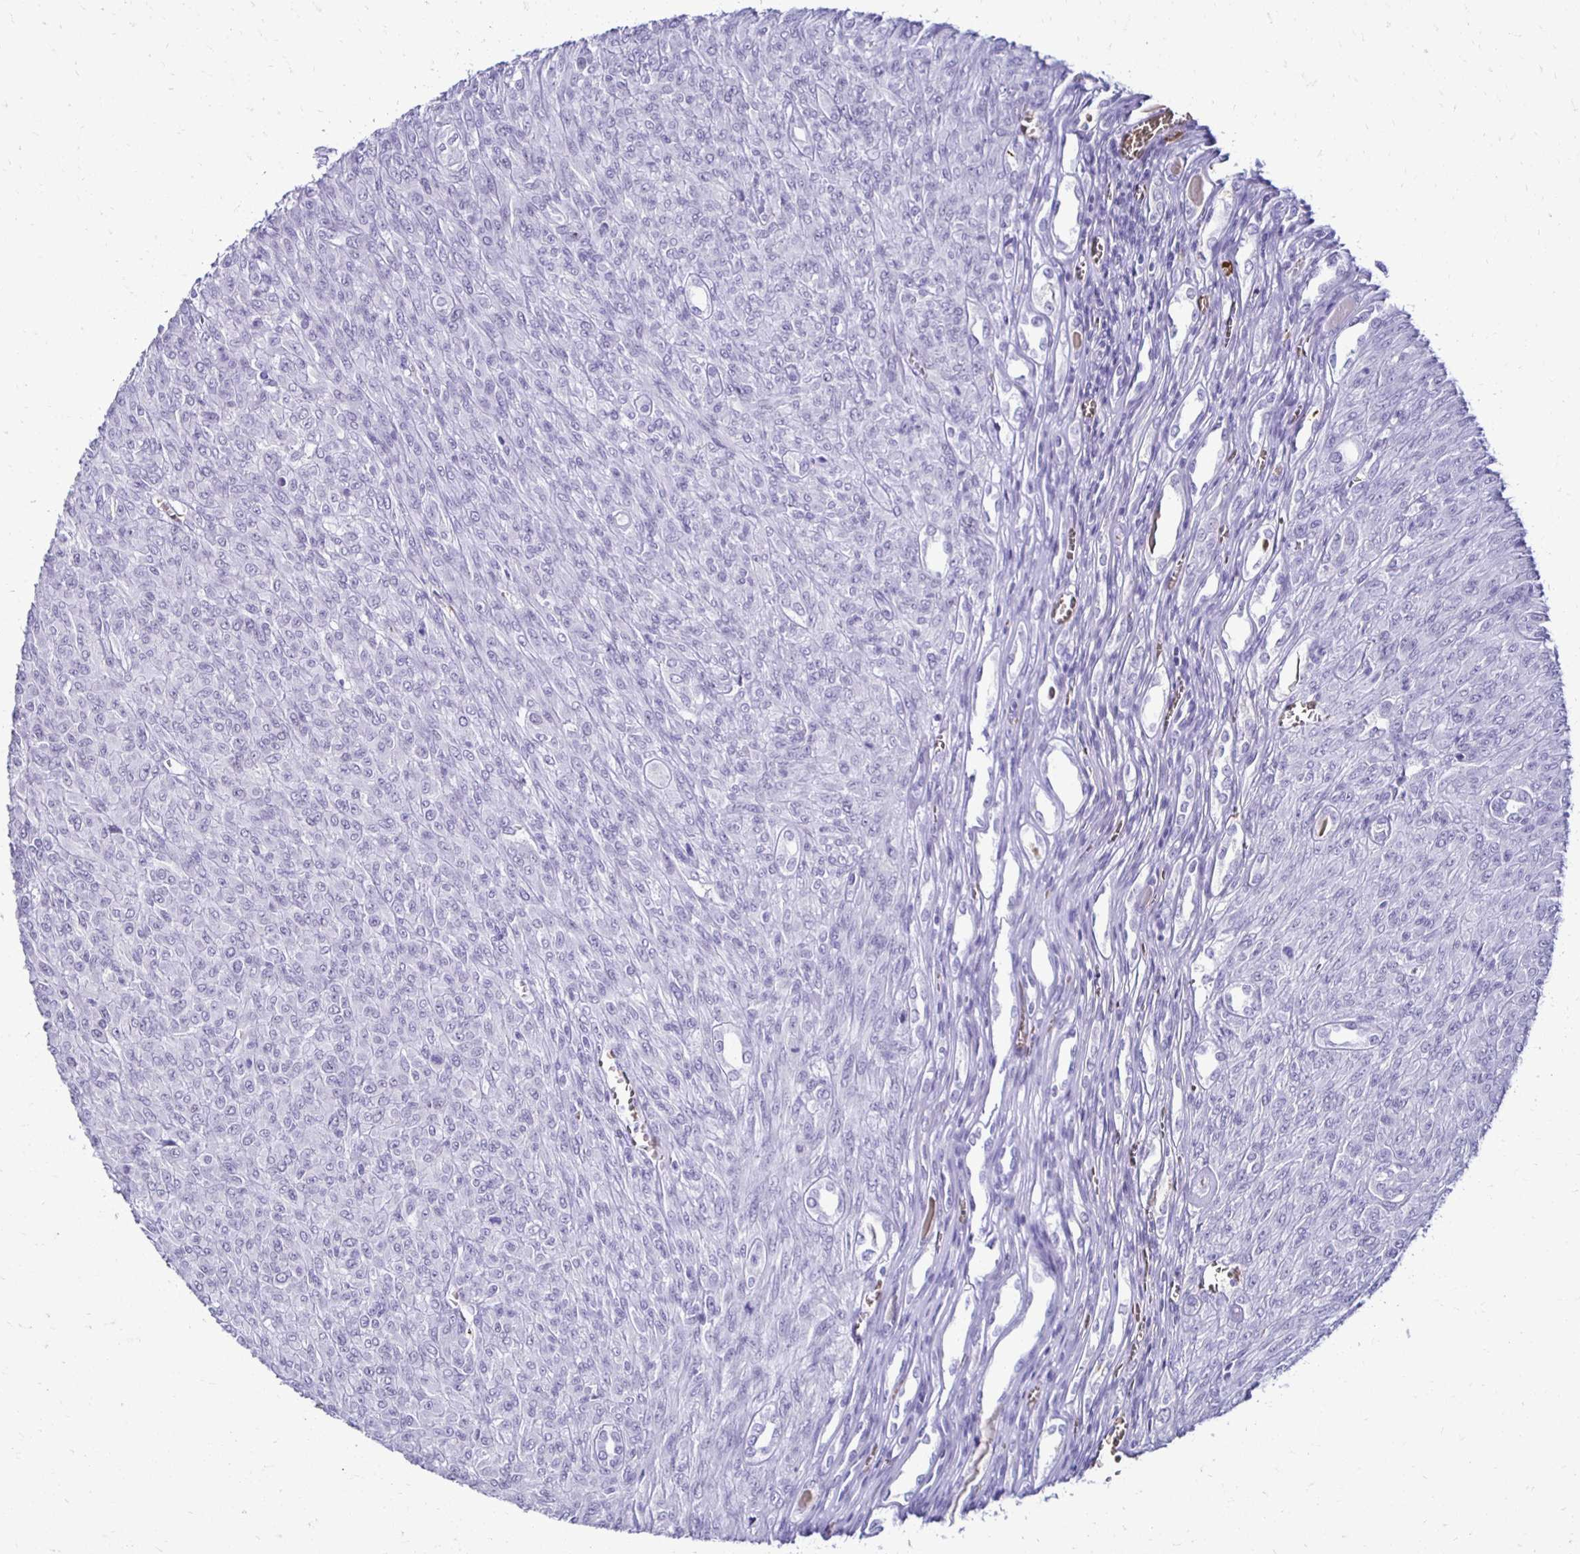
{"staining": {"intensity": "negative", "quantity": "none", "location": "none"}, "tissue": "renal cancer", "cell_type": "Tumor cells", "image_type": "cancer", "snomed": [{"axis": "morphology", "description": "Adenocarcinoma, NOS"}, {"axis": "topography", "description": "Kidney"}], "caption": "DAB immunohistochemical staining of renal adenocarcinoma displays no significant staining in tumor cells.", "gene": "RHBDL3", "patient": {"sex": "male", "age": 58}}